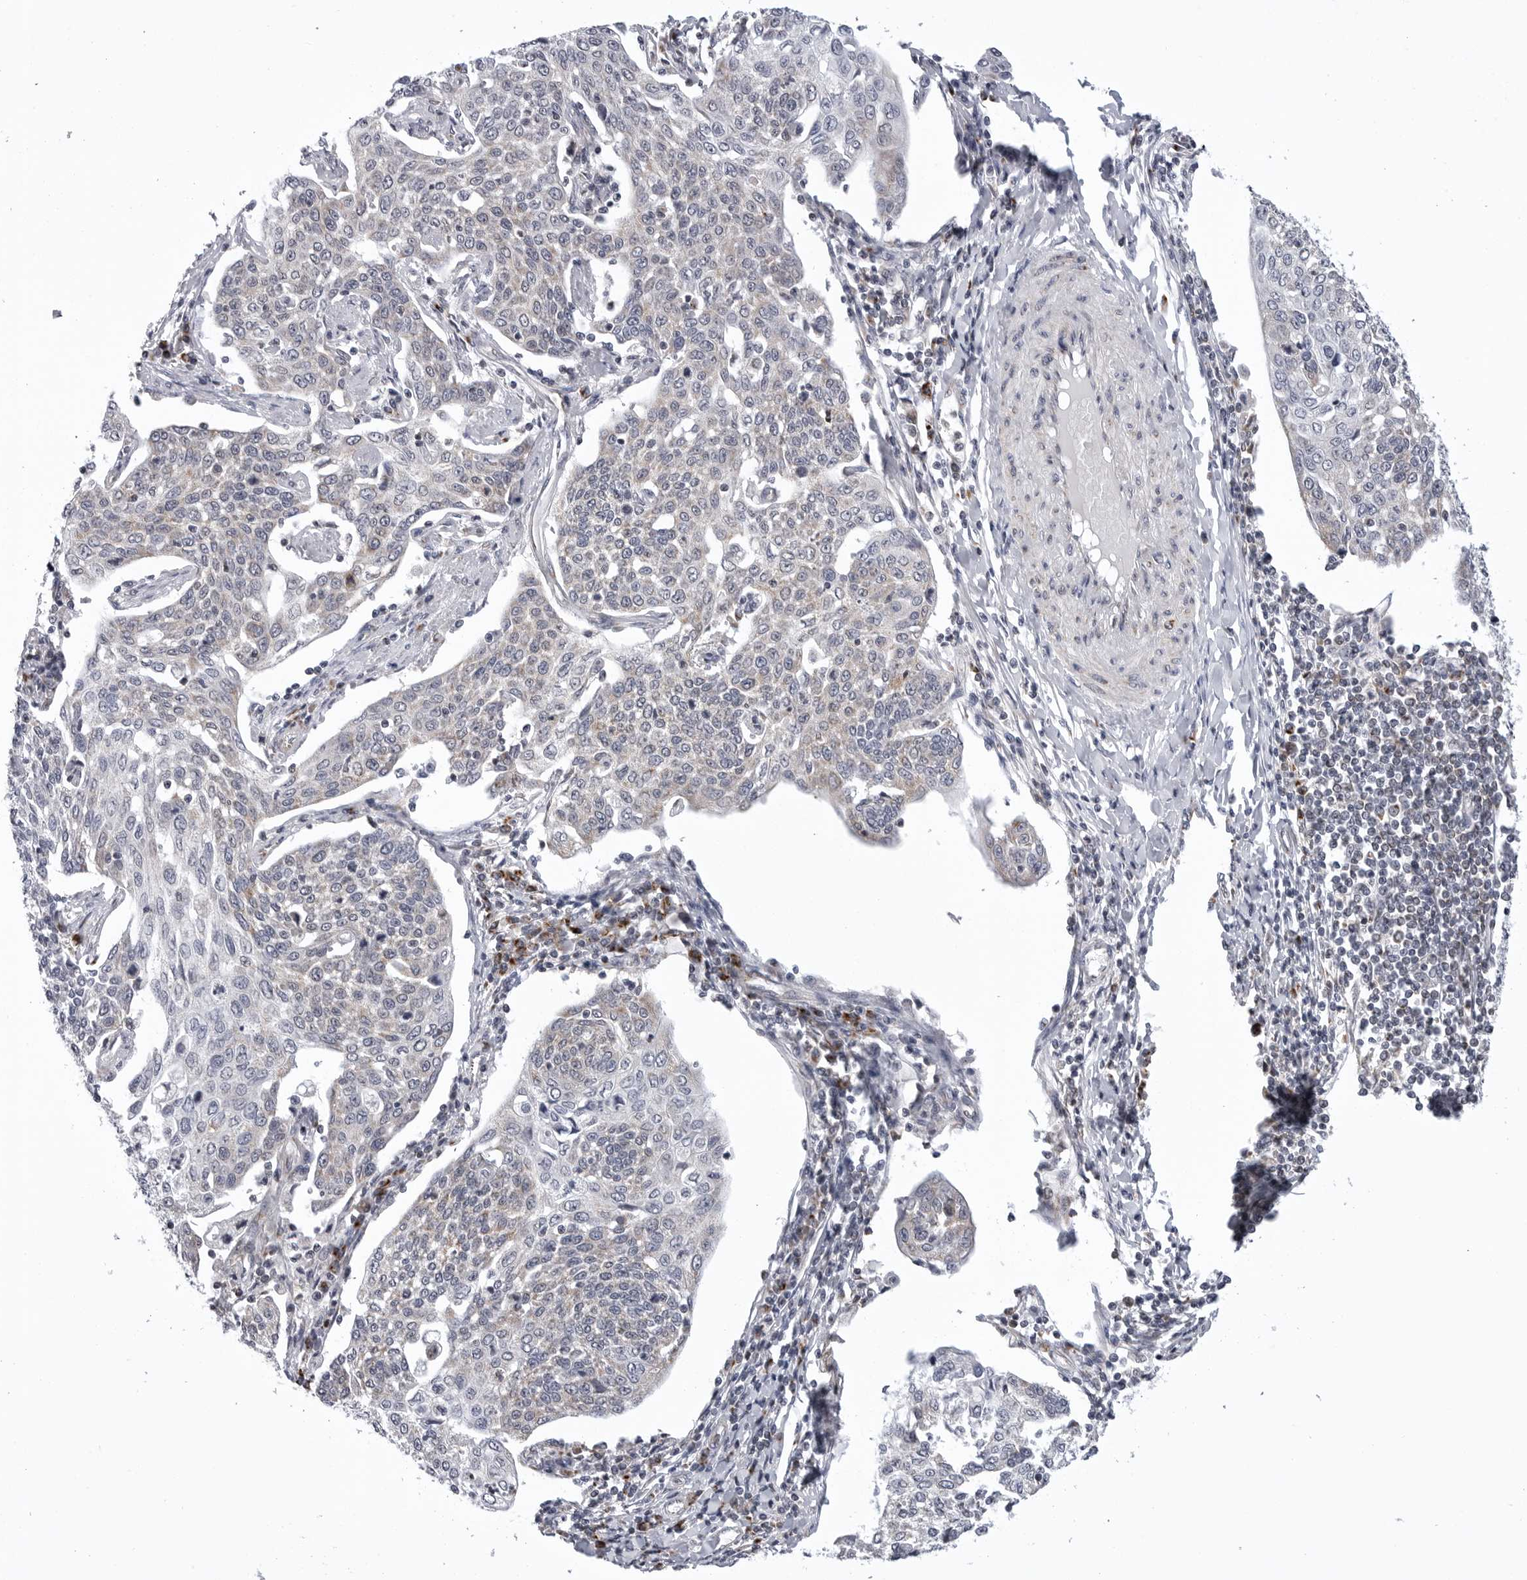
{"staining": {"intensity": "negative", "quantity": "none", "location": "none"}, "tissue": "cervical cancer", "cell_type": "Tumor cells", "image_type": "cancer", "snomed": [{"axis": "morphology", "description": "Squamous cell carcinoma, NOS"}, {"axis": "topography", "description": "Cervix"}], "caption": "Immunohistochemical staining of cervical cancer exhibits no significant staining in tumor cells. (Brightfield microscopy of DAB (3,3'-diaminobenzidine) immunohistochemistry (IHC) at high magnification).", "gene": "CDK20", "patient": {"sex": "female", "age": 34}}